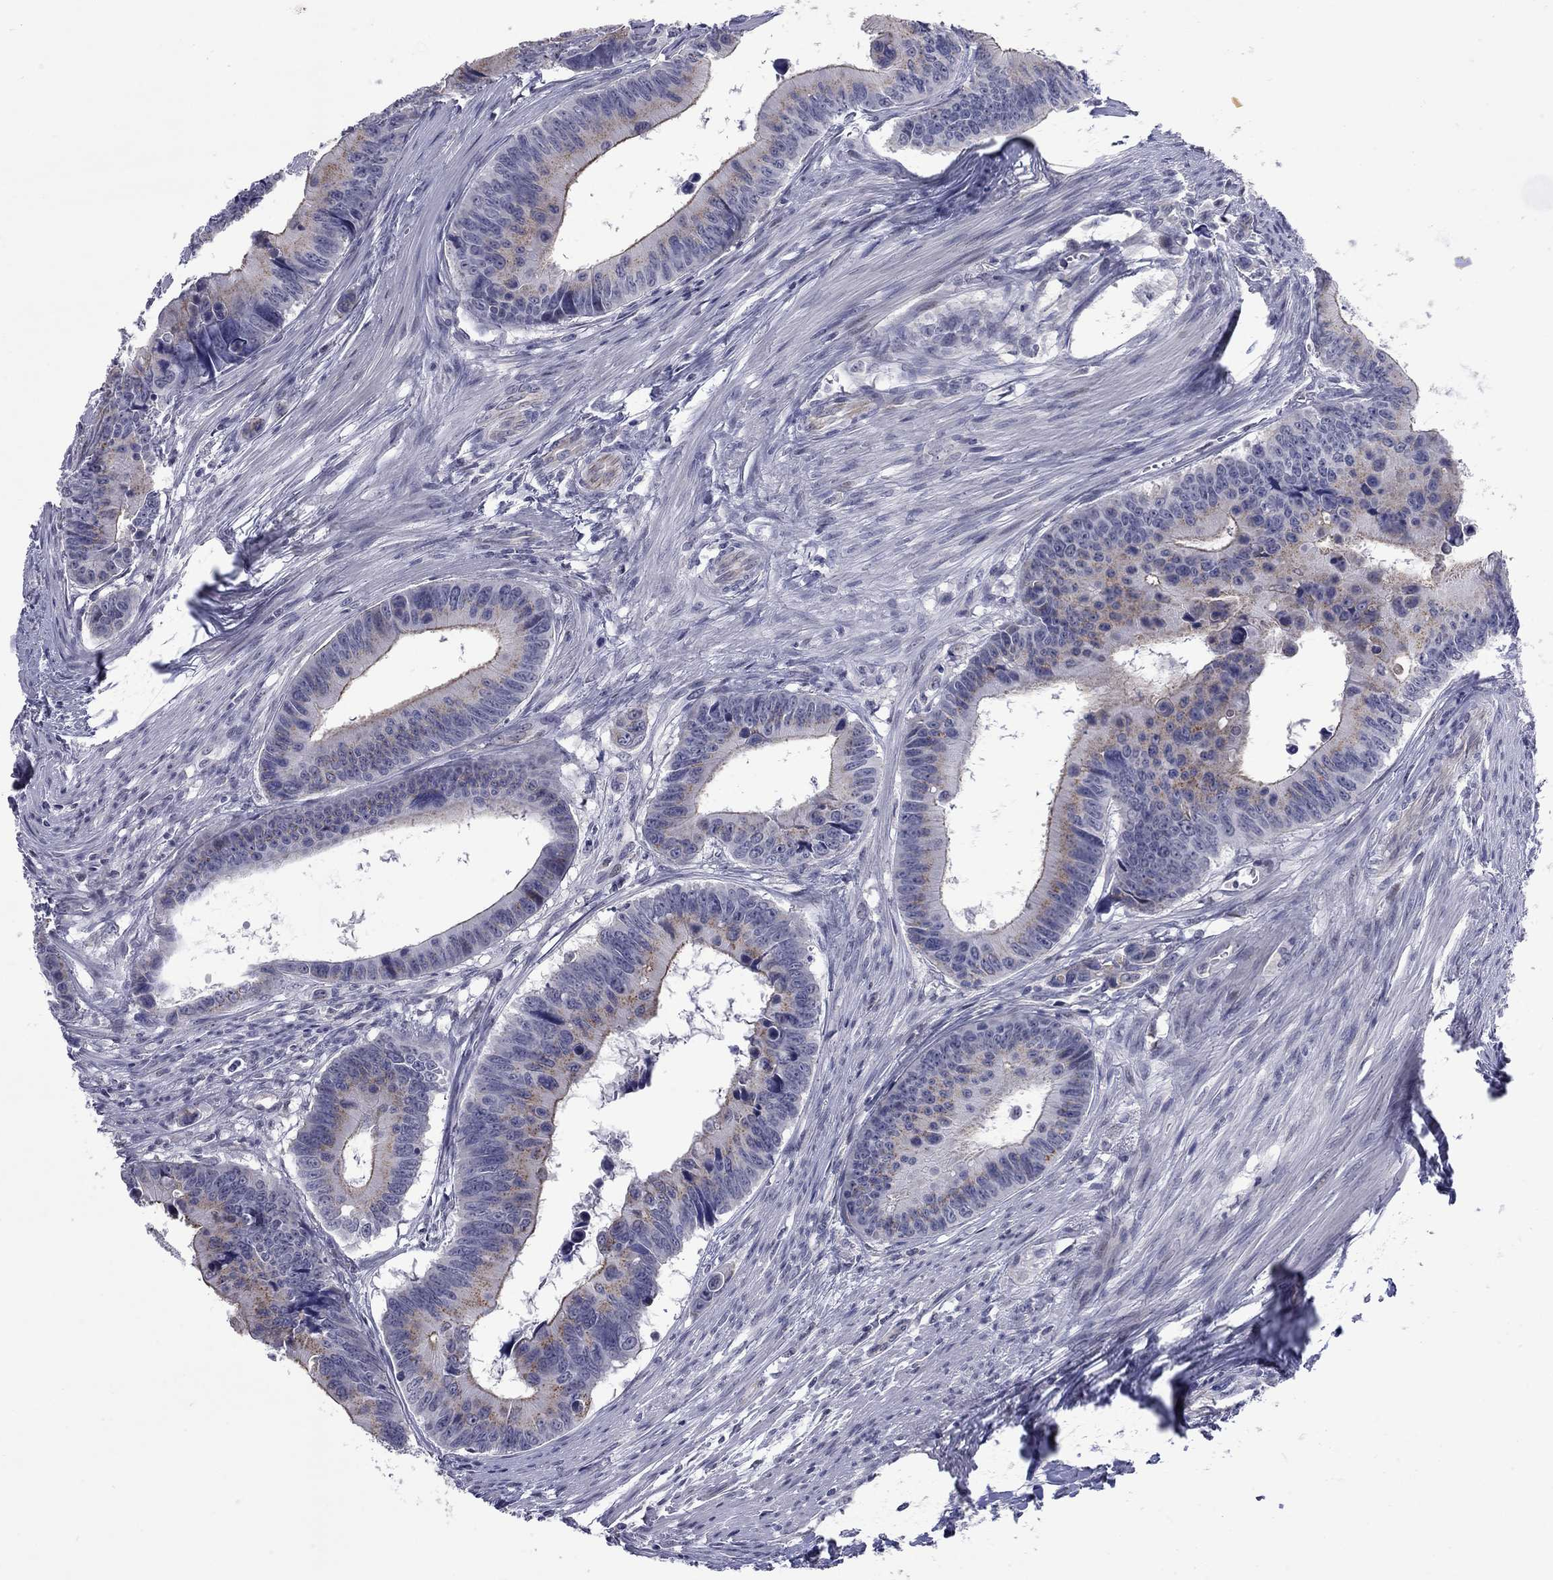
{"staining": {"intensity": "strong", "quantity": "<25%", "location": "cytoplasmic/membranous"}, "tissue": "colorectal cancer", "cell_type": "Tumor cells", "image_type": "cancer", "snomed": [{"axis": "morphology", "description": "Adenocarcinoma, NOS"}, {"axis": "topography", "description": "Colon"}], "caption": "This is a histology image of immunohistochemistry (IHC) staining of colorectal cancer (adenocarcinoma), which shows strong positivity in the cytoplasmic/membranous of tumor cells.", "gene": "HTR4", "patient": {"sex": "female", "age": 87}}